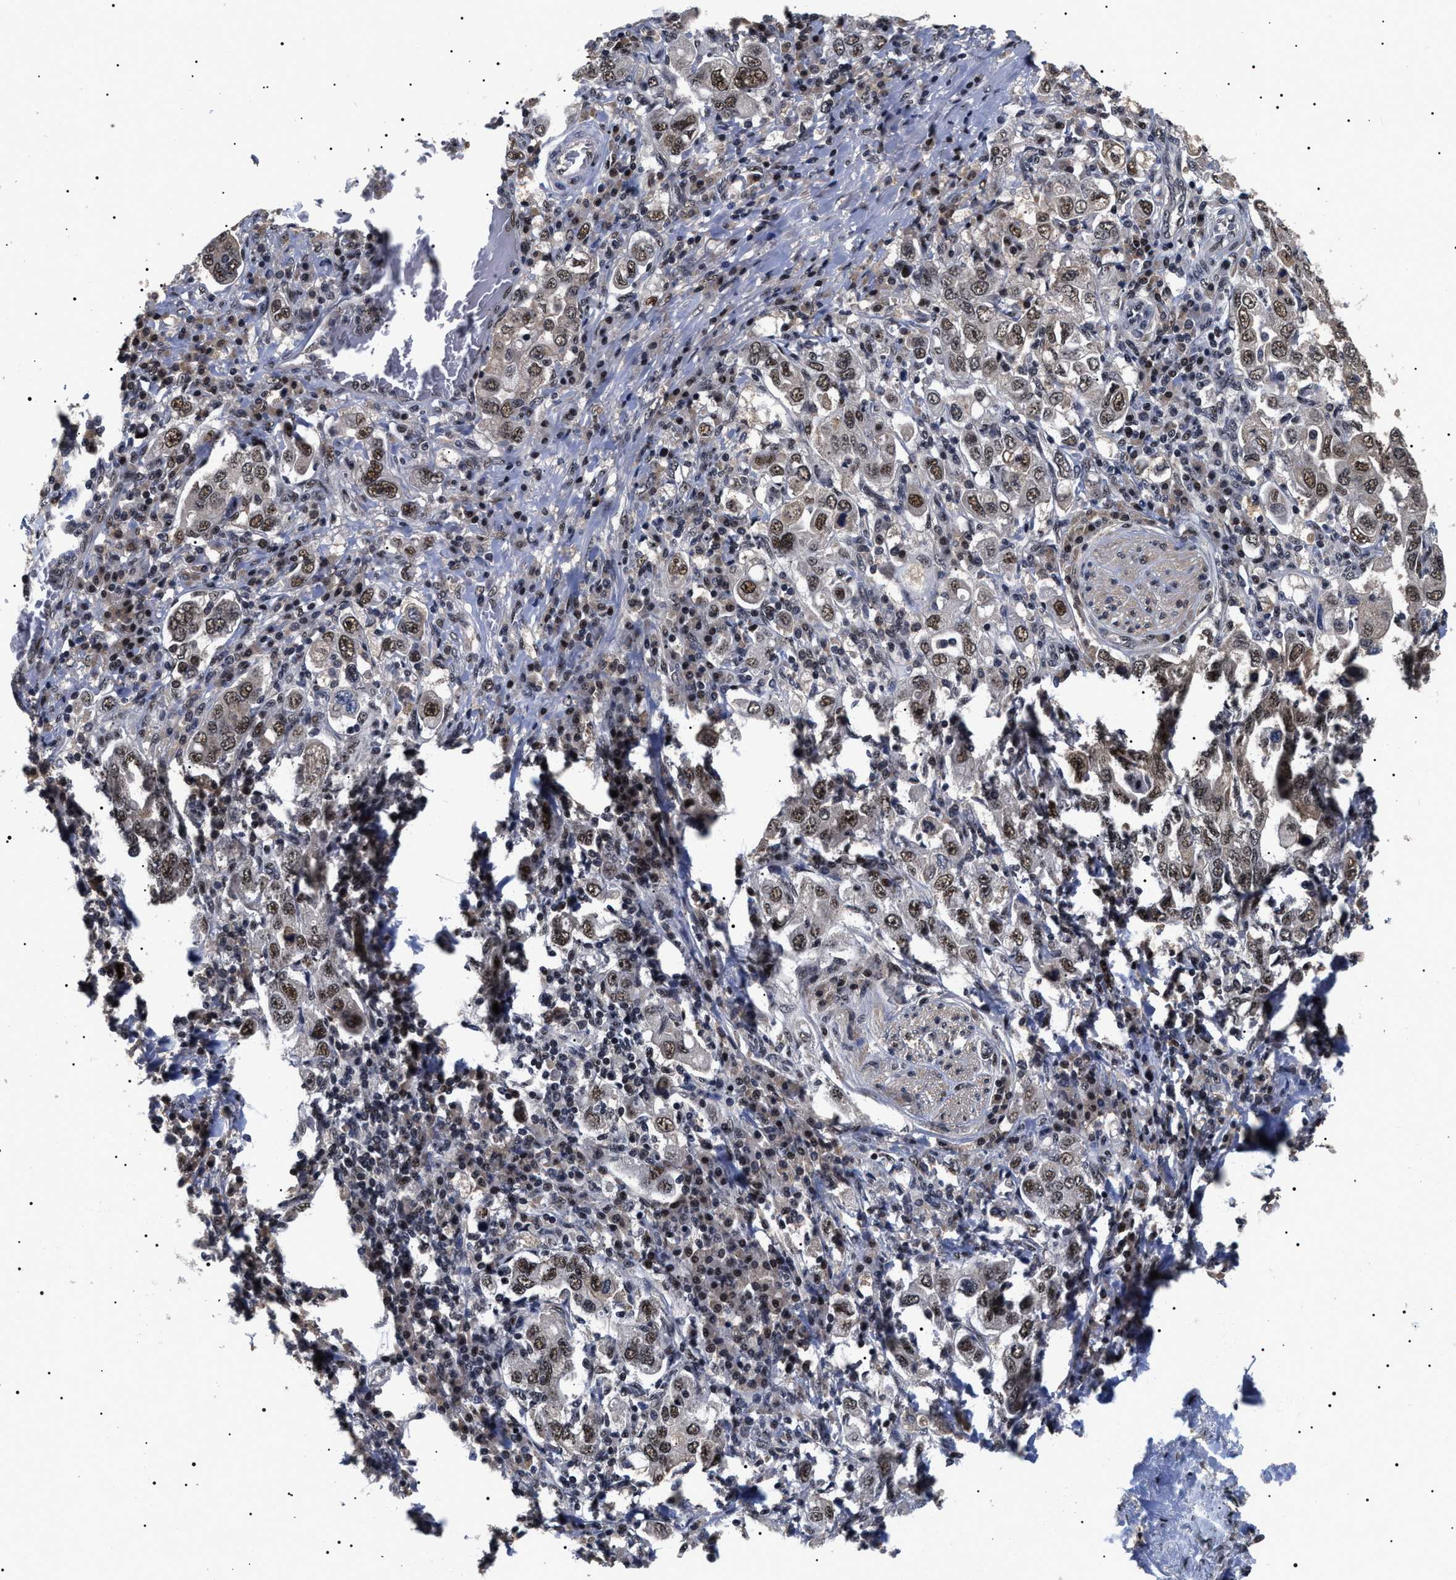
{"staining": {"intensity": "moderate", "quantity": ">75%", "location": "nuclear"}, "tissue": "stomach cancer", "cell_type": "Tumor cells", "image_type": "cancer", "snomed": [{"axis": "morphology", "description": "Adenocarcinoma, NOS"}, {"axis": "topography", "description": "Stomach, upper"}], "caption": "This micrograph shows stomach cancer stained with IHC to label a protein in brown. The nuclear of tumor cells show moderate positivity for the protein. Nuclei are counter-stained blue.", "gene": "CAAP1", "patient": {"sex": "male", "age": 62}}